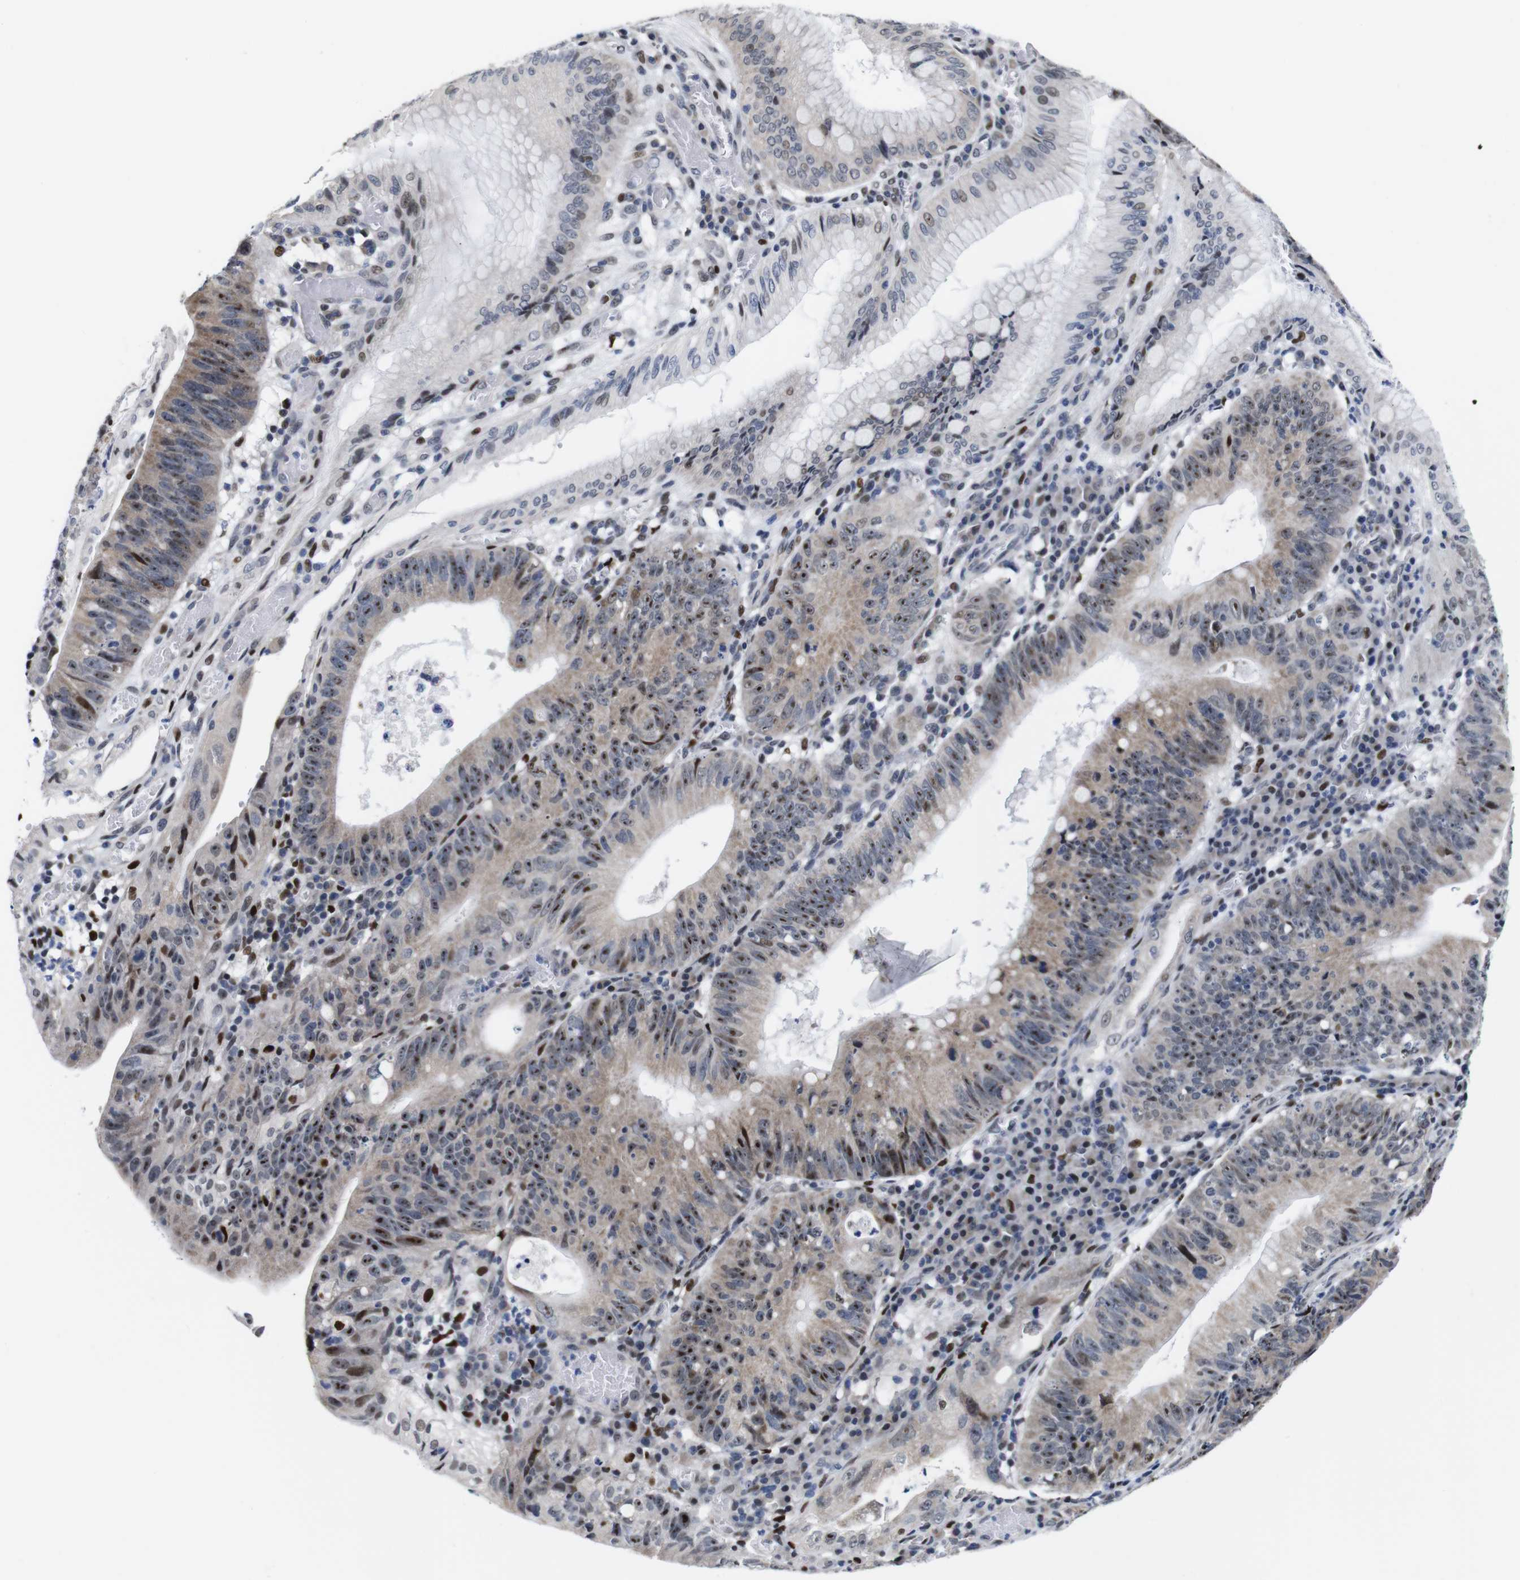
{"staining": {"intensity": "strong", "quantity": "25%-75%", "location": "cytoplasmic/membranous,nuclear"}, "tissue": "stomach cancer", "cell_type": "Tumor cells", "image_type": "cancer", "snomed": [{"axis": "morphology", "description": "Adenocarcinoma, NOS"}, {"axis": "topography", "description": "Stomach"}], "caption": "Immunohistochemistry (IHC) of stomach cancer displays high levels of strong cytoplasmic/membranous and nuclear expression in approximately 25%-75% of tumor cells. (brown staining indicates protein expression, while blue staining denotes nuclei).", "gene": "GATA6", "patient": {"sex": "male", "age": 59}}